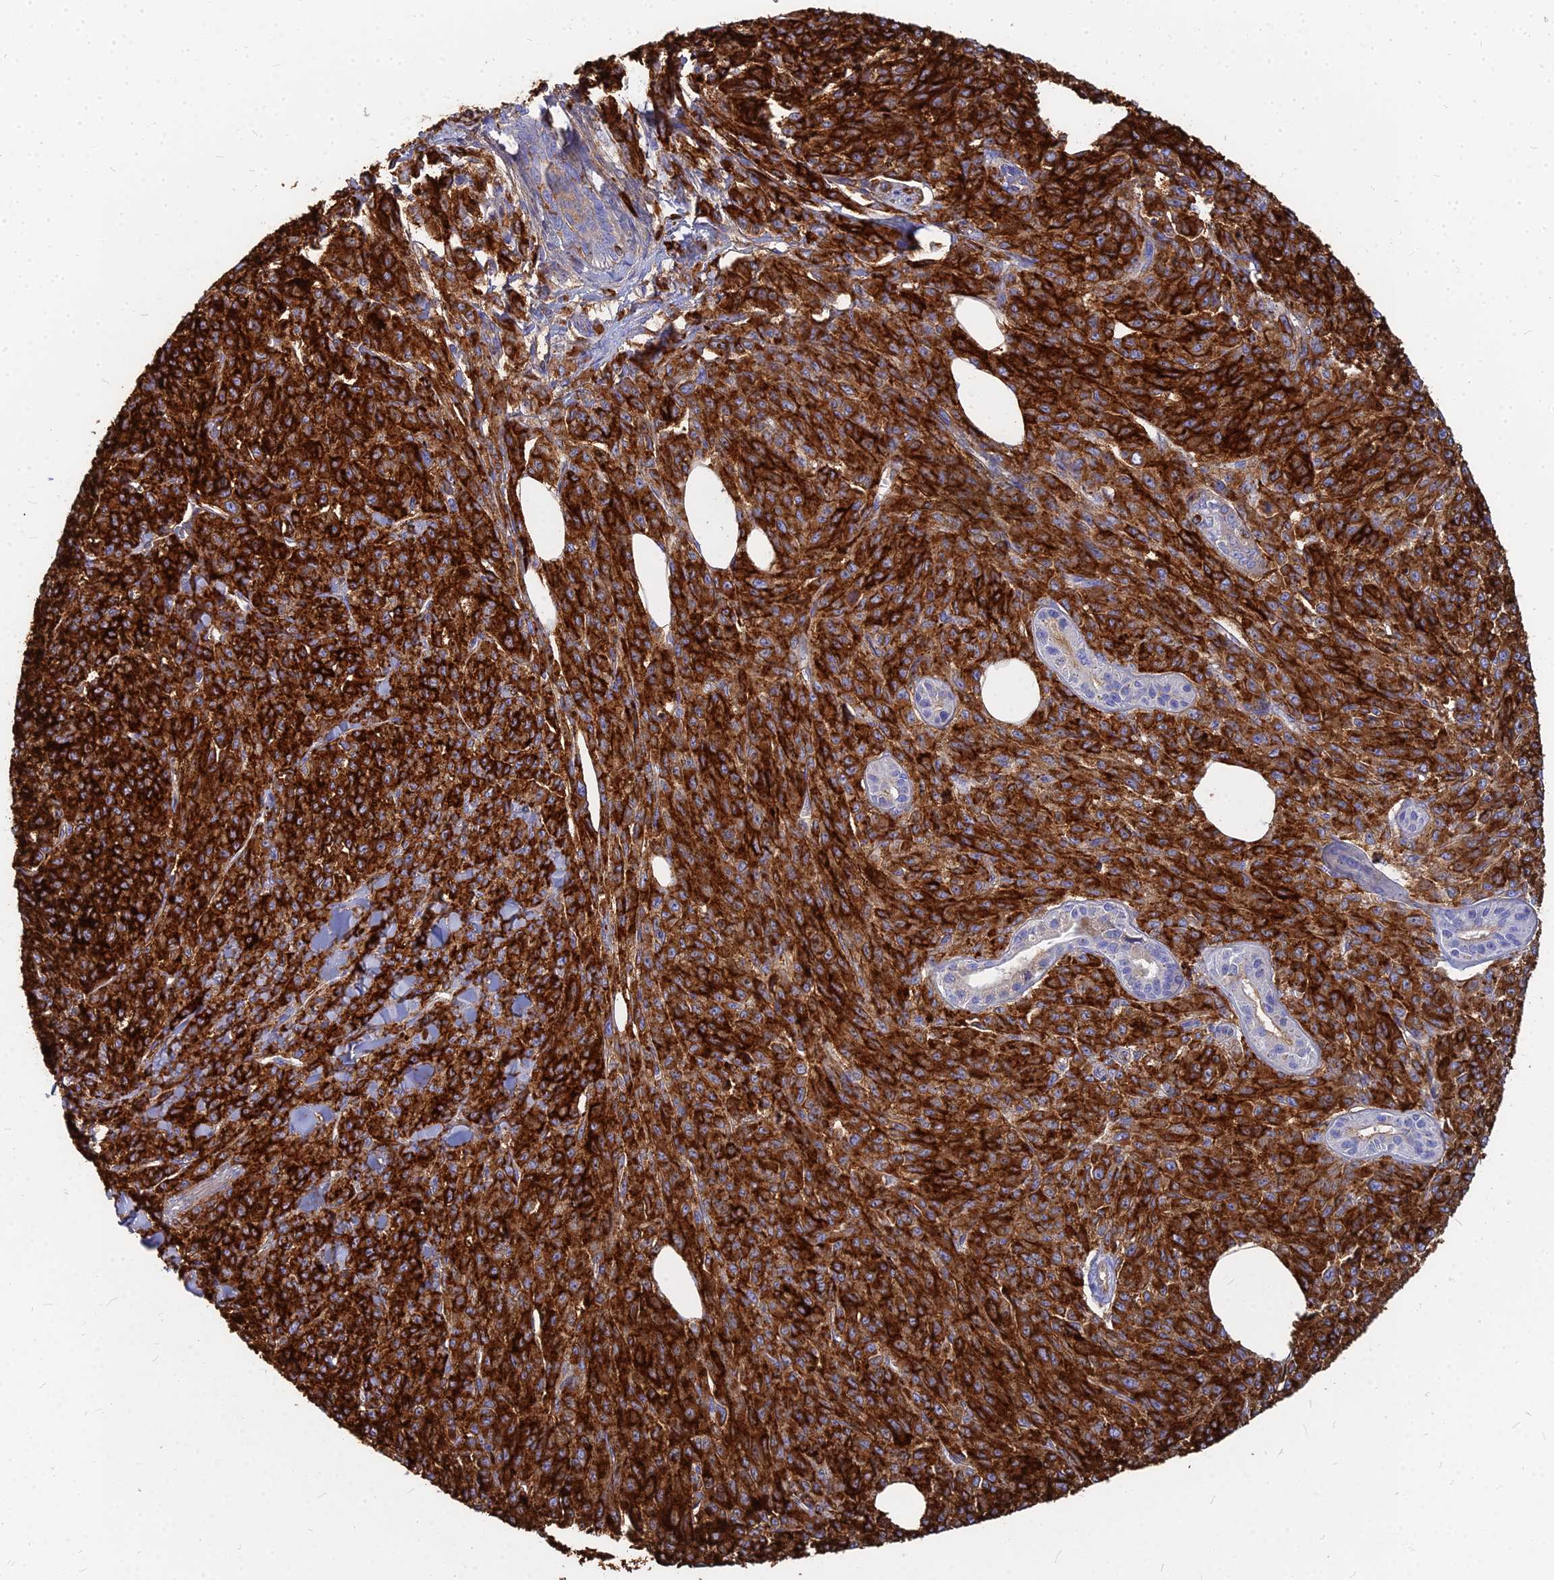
{"staining": {"intensity": "strong", "quantity": ">75%", "location": "cytoplasmic/membranous"}, "tissue": "melanoma", "cell_type": "Tumor cells", "image_type": "cancer", "snomed": [{"axis": "morphology", "description": "Malignant melanoma, NOS"}, {"axis": "topography", "description": "Skin"}], "caption": "Tumor cells display high levels of strong cytoplasmic/membranous staining in approximately >75% of cells in human malignant melanoma.", "gene": "VAT1", "patient": {"sex": "female", "age": 52}}